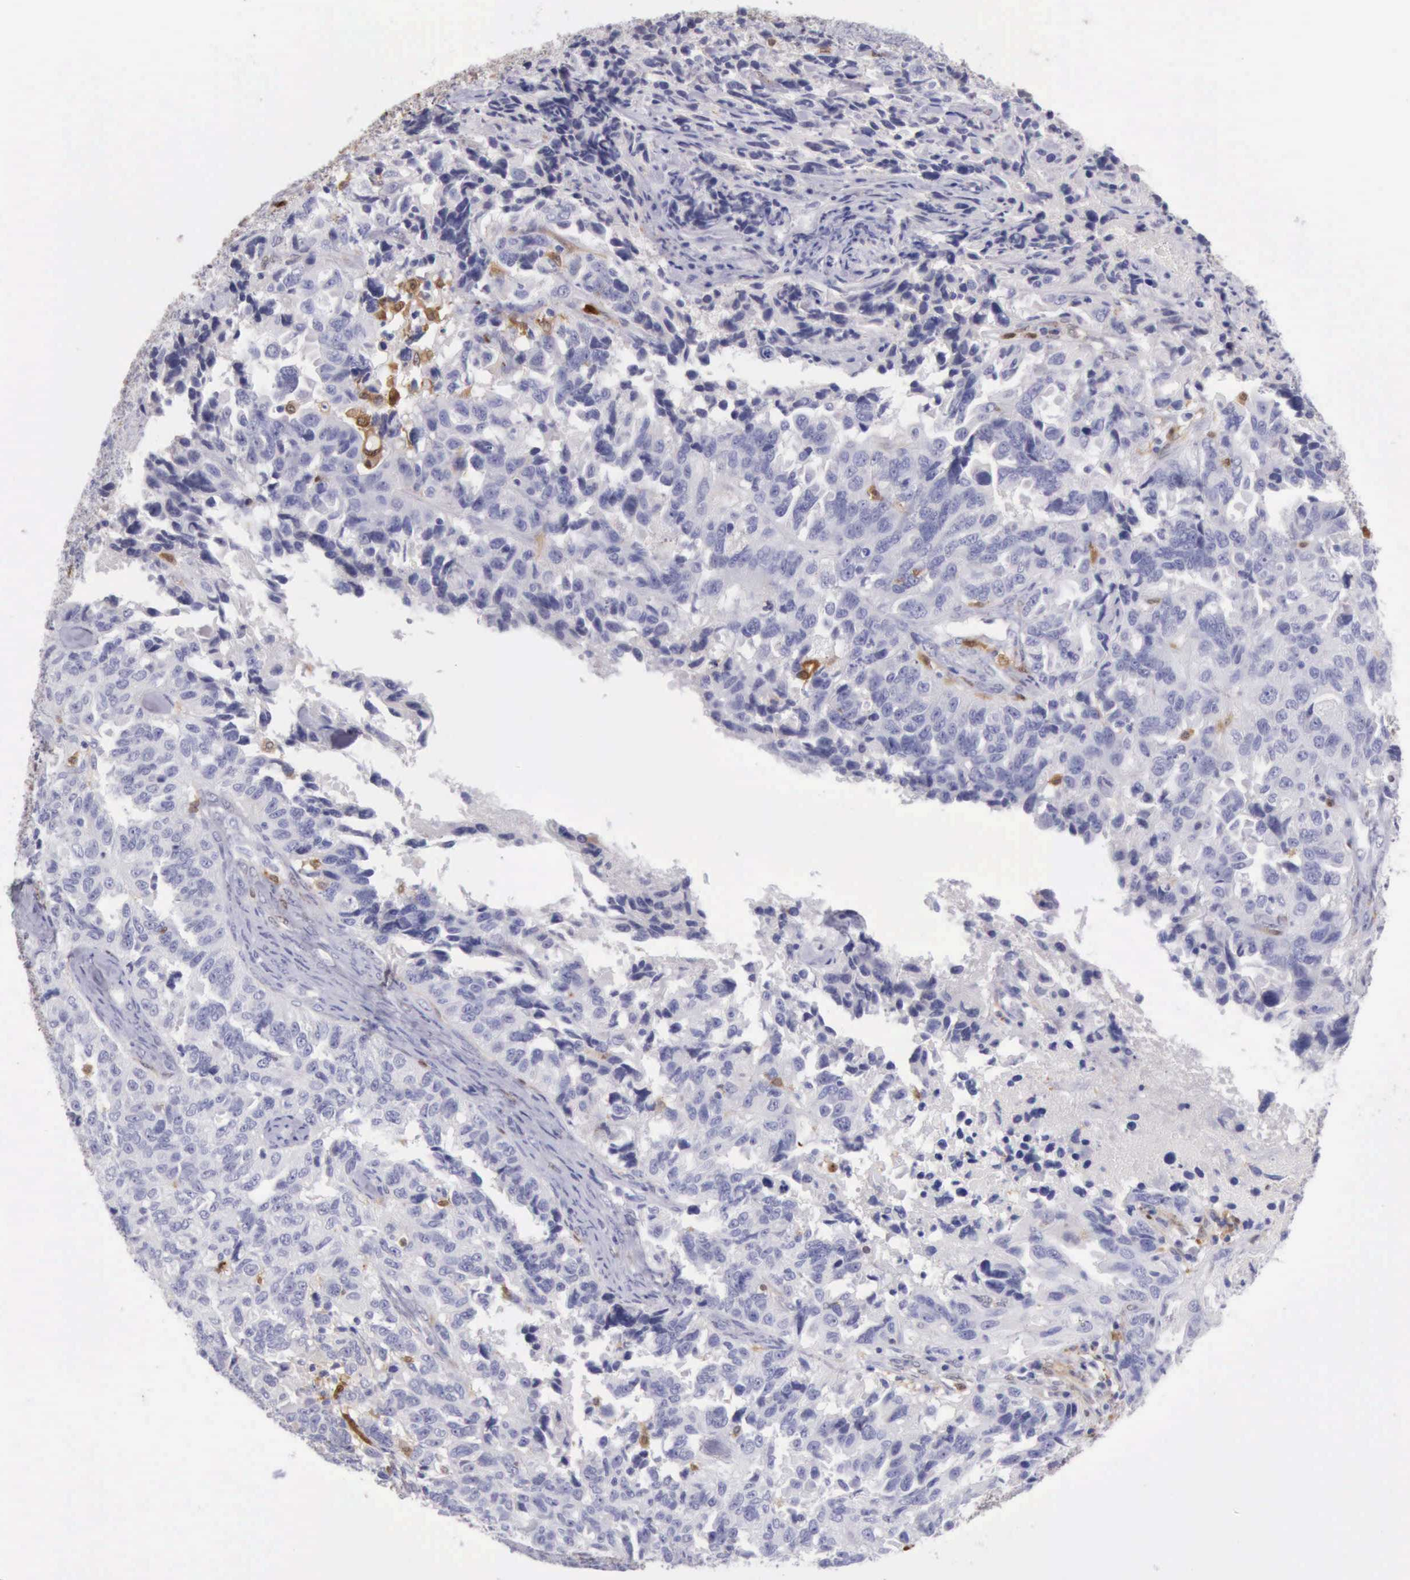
{"staining": {"intensity": "negative", "quantity": "none", "location": "none"}, "tissue": "ovarian cancer", "cell_type": "Tumor cells", "image_type": "cancer", "snomed": [{"axis": "morphology", "description": "Cystadenocarcinoma, serous, NOS"}, {"axis": "topography", "description": "Ovary"}], "caption": "Immunohistochemistry (IHC) micrograph of neoplastic tissue: human ovarian cancer stained with DAB shows no significant protein expression in tumor cells. (DAB immunohistochemistry (IHC) with hematoxylin counter stain).", "gene": "CSTA", "patient": {"sex": "female", "age": 82}}